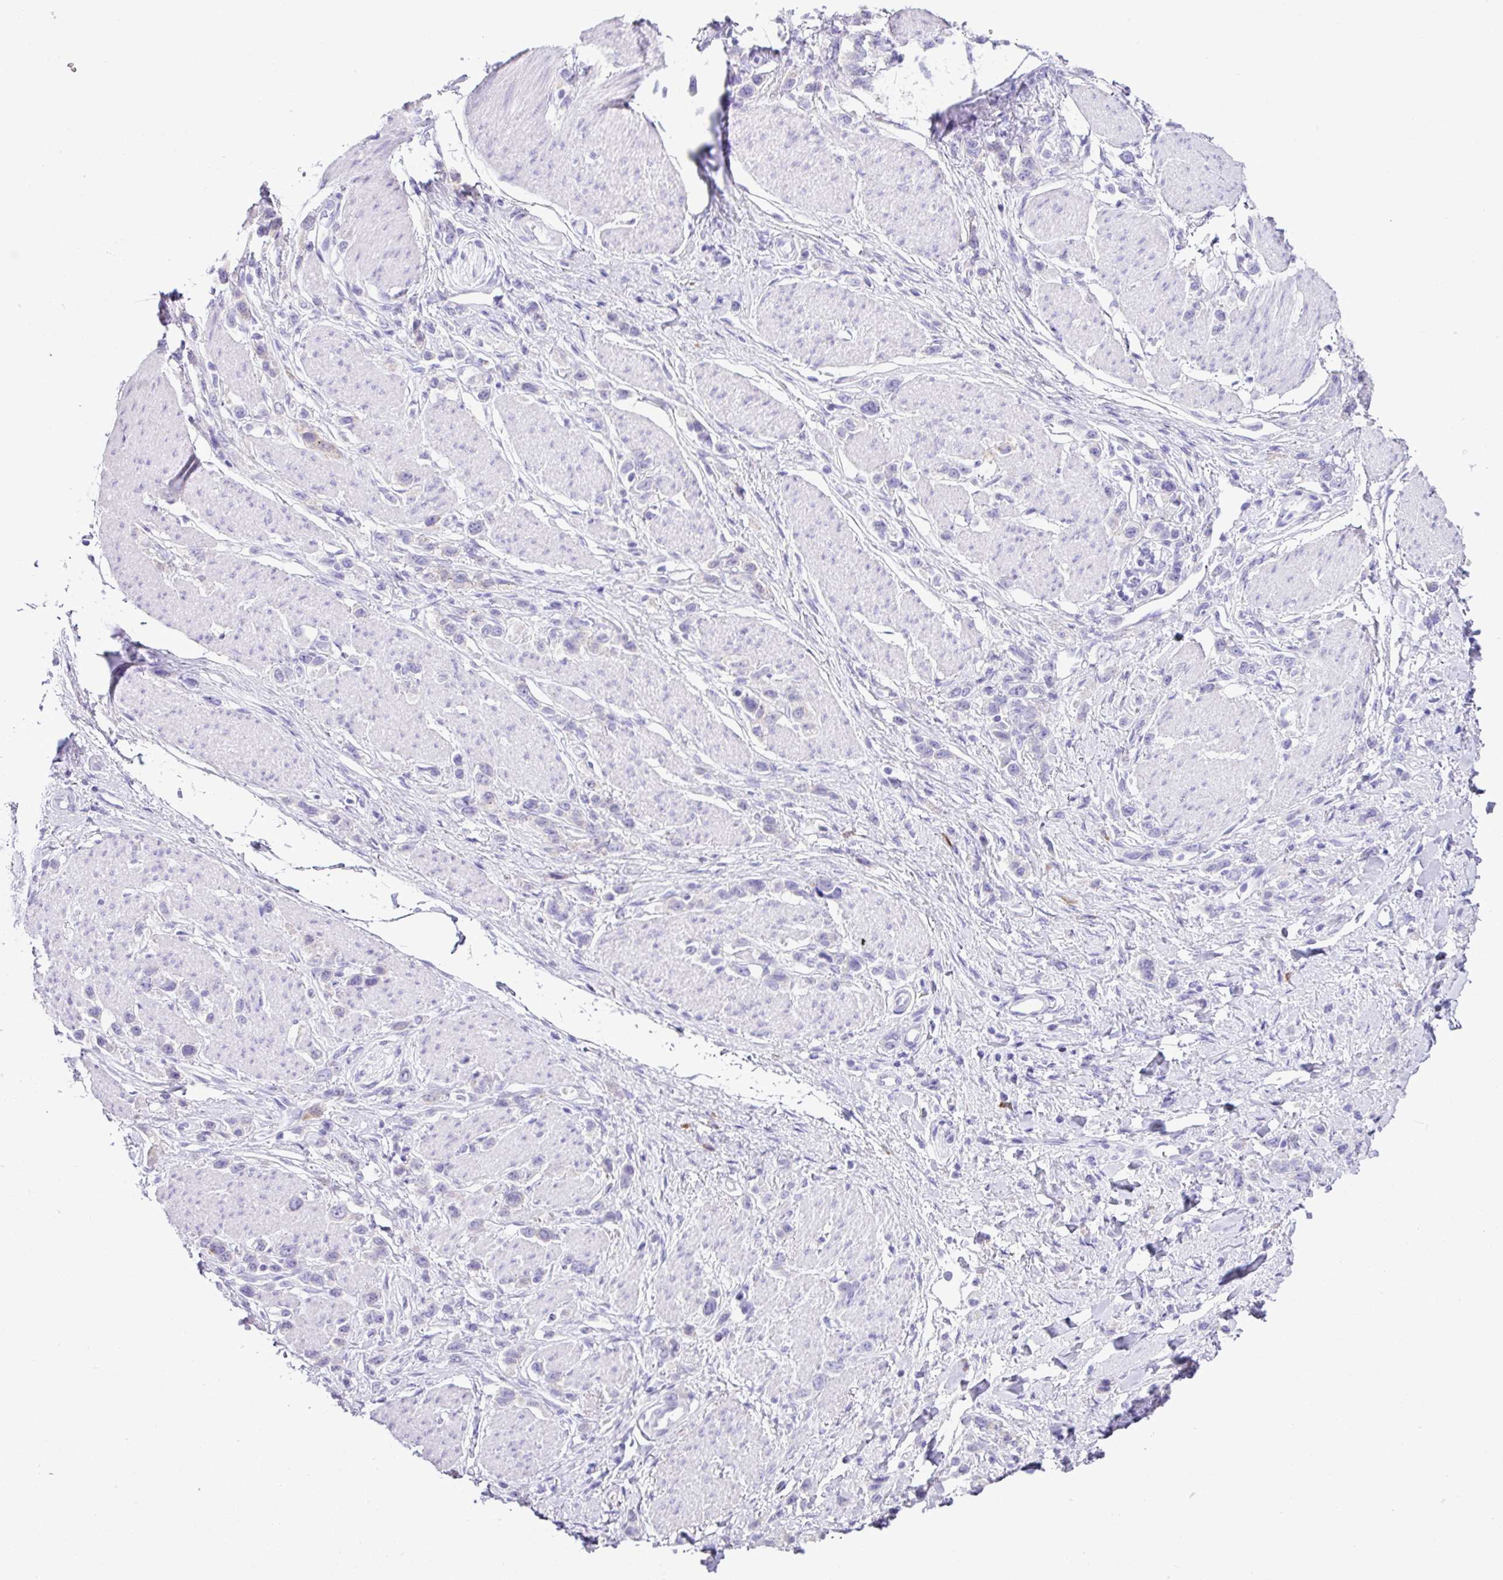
{"staining": {"intensity": "negative", "quantity": "none", "location": "none"}, "tissue": "stomach cancer", "cell_type": "Tumor cells", "image_type": "cancer", "snomed": [{"axis": "morphology", "description": "Adenocarcinoma, NOS"}, {"axis": "topography", "description": "Stomach"}], "caption": "Tumor cells show no significant protein expression in stomach adenocarcinoma.", "gene": "RGS21", "patient": {"sex": "female", "age": 65}}